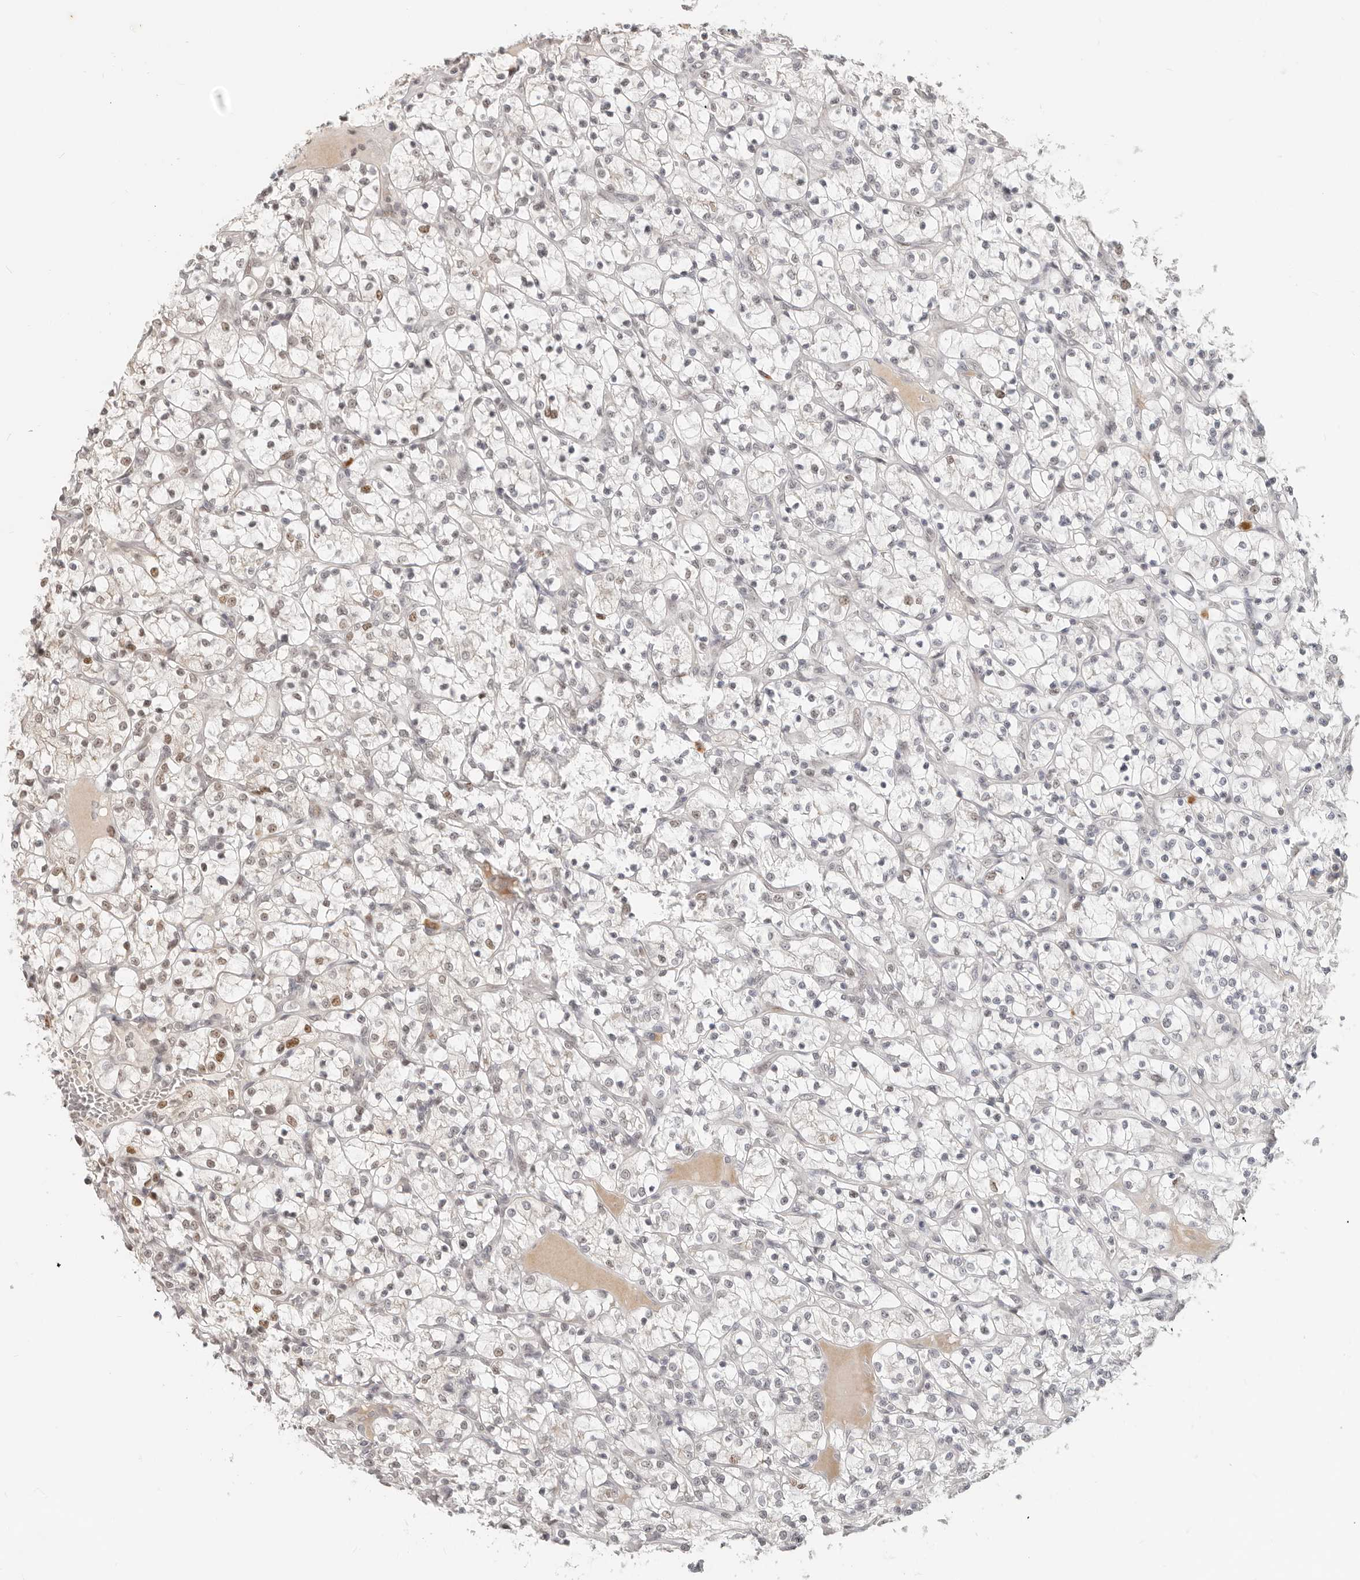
{"staining": {"intensity": "weak", "quantity": "<25%", "location": "nuclear"}, "tissue": "renal cancer", "cell_type": "Tumor cells", "image_type": "cancer", "snomed": [{"axis": "morphology", "description": "Adenocarcinoma, NOS"}, {"axis": "topography", "description": "Kidney"}], "caption": "Renal cancer stained for a protein using IHC displays no expression tumor cells.", "gene": "RFC2", "patient": {"sex": "female", "age": 69}}